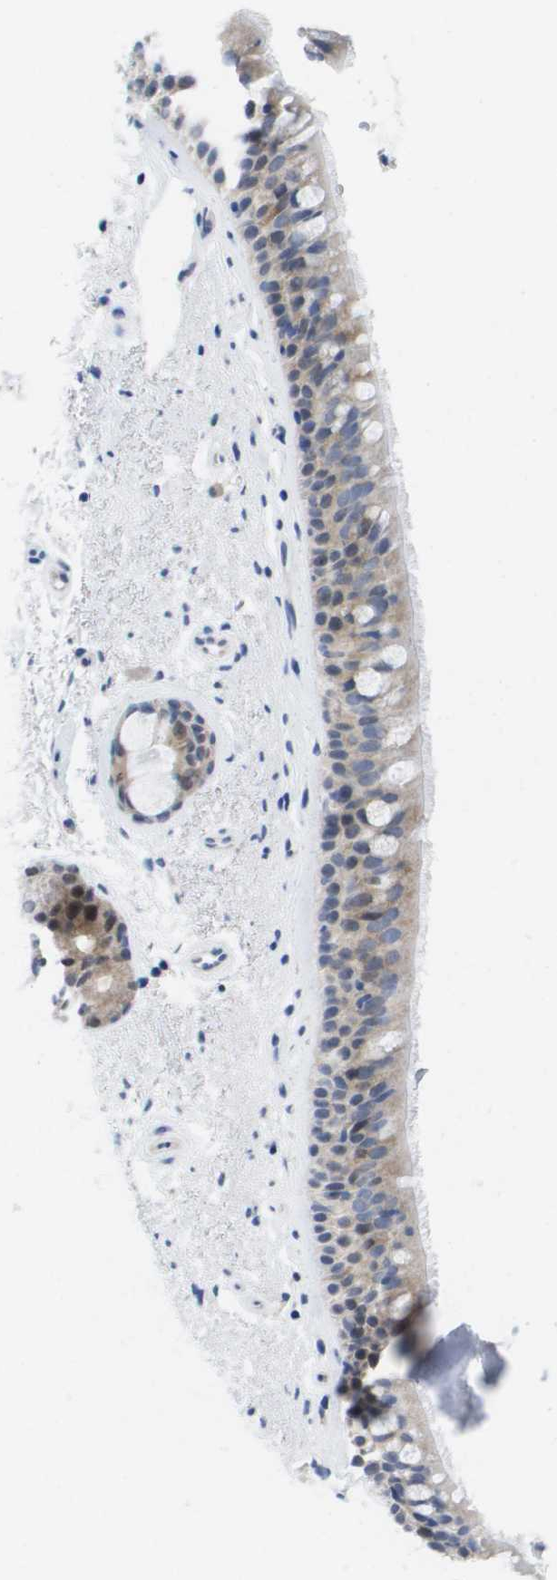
{"staining": {"intensity": "moderate", "quantity": "25%-75%", "location": "cytoplasmic/membranous,nuclear"}, "tissue": "bronchus", "cell_type": "Respiratory epithelial cells", "image_type": "normal", "snomed": [{"axis": "morphology", "description": "Normal tissue, NOS"}, {"axis": "topography", "description": "Bronchus"}], "caption": "Unremarkable bronchus was stained to show a protein in brown. There is medium levels of moderate cytoplasmic/membranous,nuclear staining in approximately 25%-75% of respiratory epithelial cells. Ihc stains the protein of interest in brown and the nuclei are stained blue.", "gene": "FKBP4", "patient": {"sex": "female", "age": 54}}